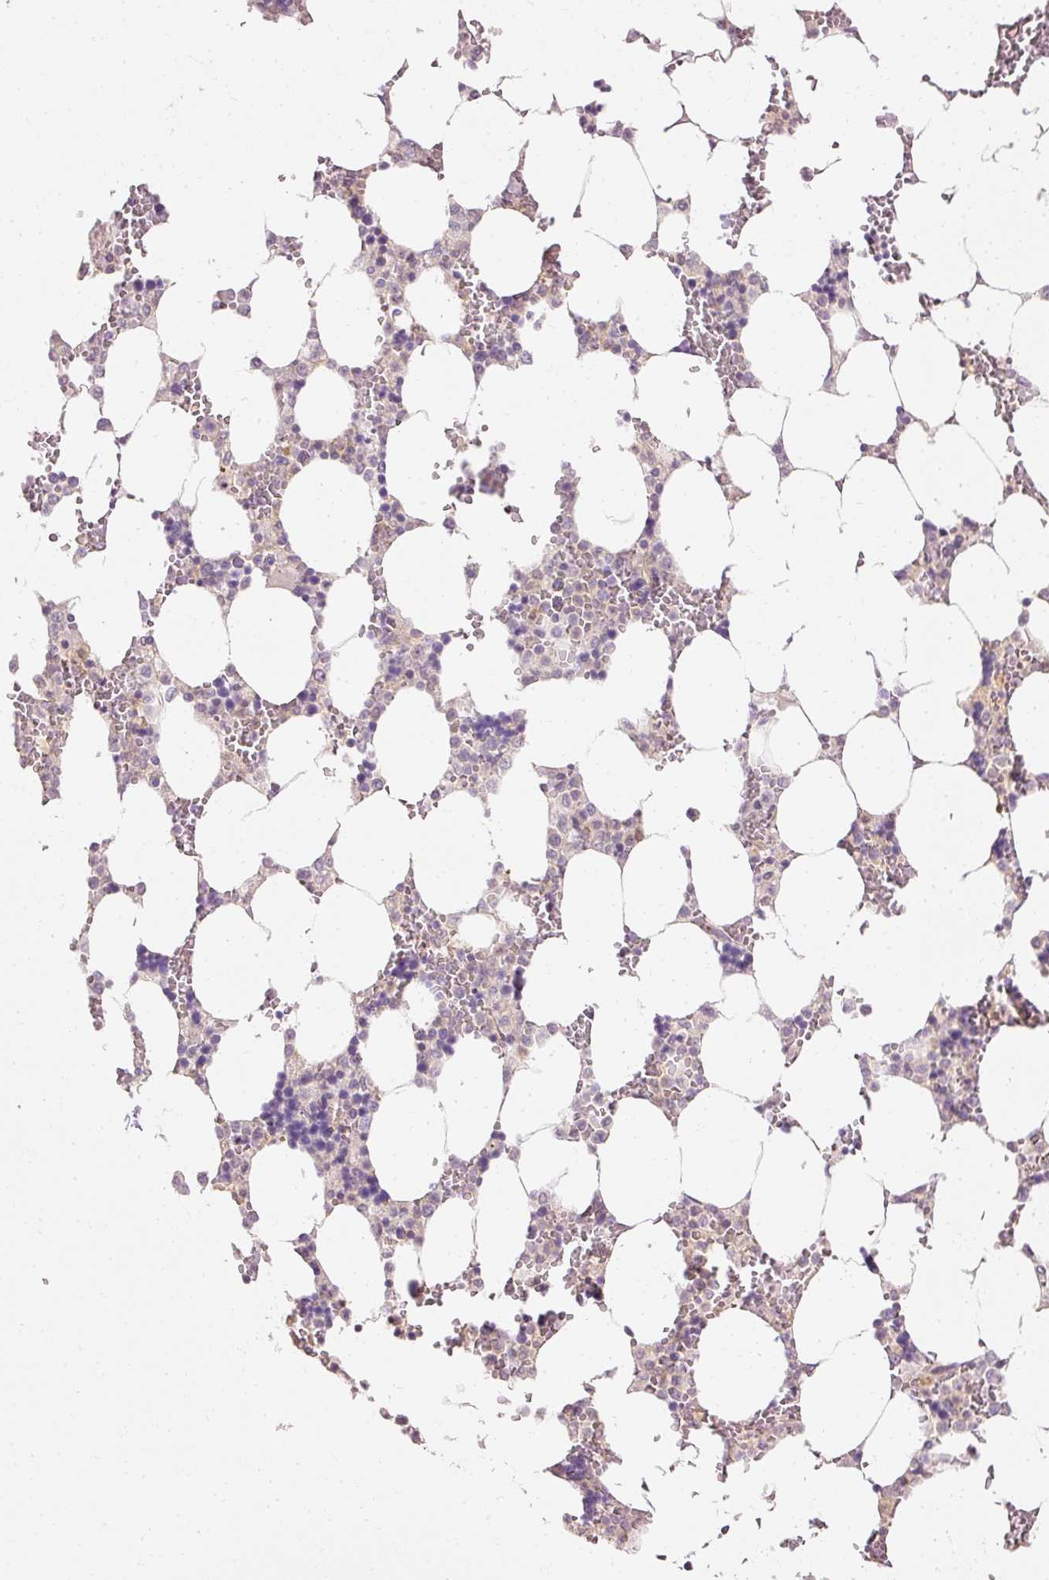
{"staining": {"intensity": "negative", "quantity": "none", "location": "none"}, "tissue": "bone marrow", "cell_type": "Hematopoietic cells", "image_type": "normal", "snomed": [{"axis": "morphology", "description": "Normal tissue, NOS"}, {"axis": "topography", "description": "Bone marrow"}], "caption": "High power microscopy image of an immunohistochemistry photomicrograph of benign bone marrow, revealing no significant positivity in hematopoietic cells. Nuclei are stained in blue.", "gene": "ARMH3", "patient": {"sex": "male", "age": 64}}